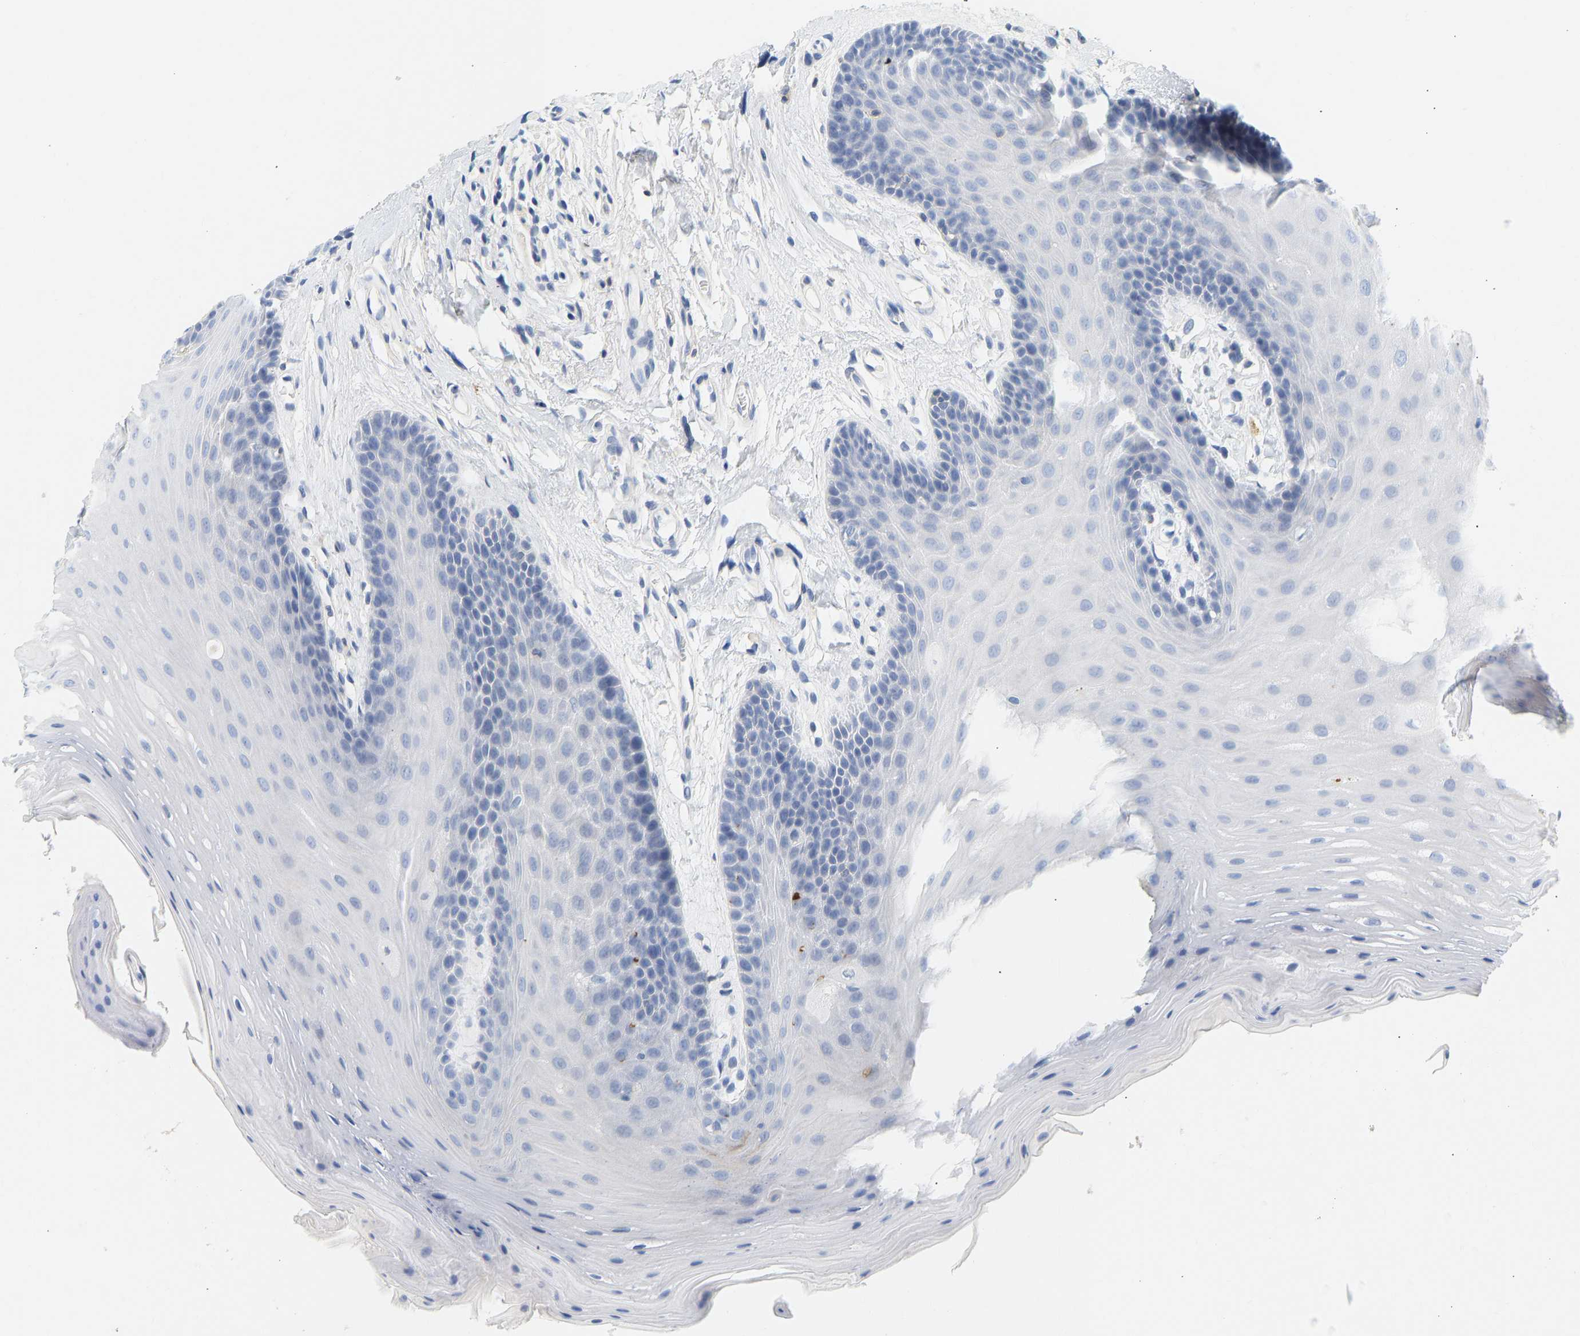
{"staining": {"intensity": "negative", "quantity": "none", "location": "none"}, "tissue": "oral mucosa", "cell_type": "Squamous epithelial cells", "image_type": "normal", "snomed": [{"axis": "morphology", "description": "Normal tissue, NOS"}, {"axis": "morphology", "description": "Squamous cell carcinoma, NOS"}, {"axis": "topography", "description": "Oral tissue"}, {"axis": "topography", "description": "Head-Neck"}], "caption": "Immunohistochemical staining of unremarkable oral mucosa exhibits no significant expression in squamous epithelial cells.", "gene": "BVES", "patient": {"sex": "male", "age": 71}}